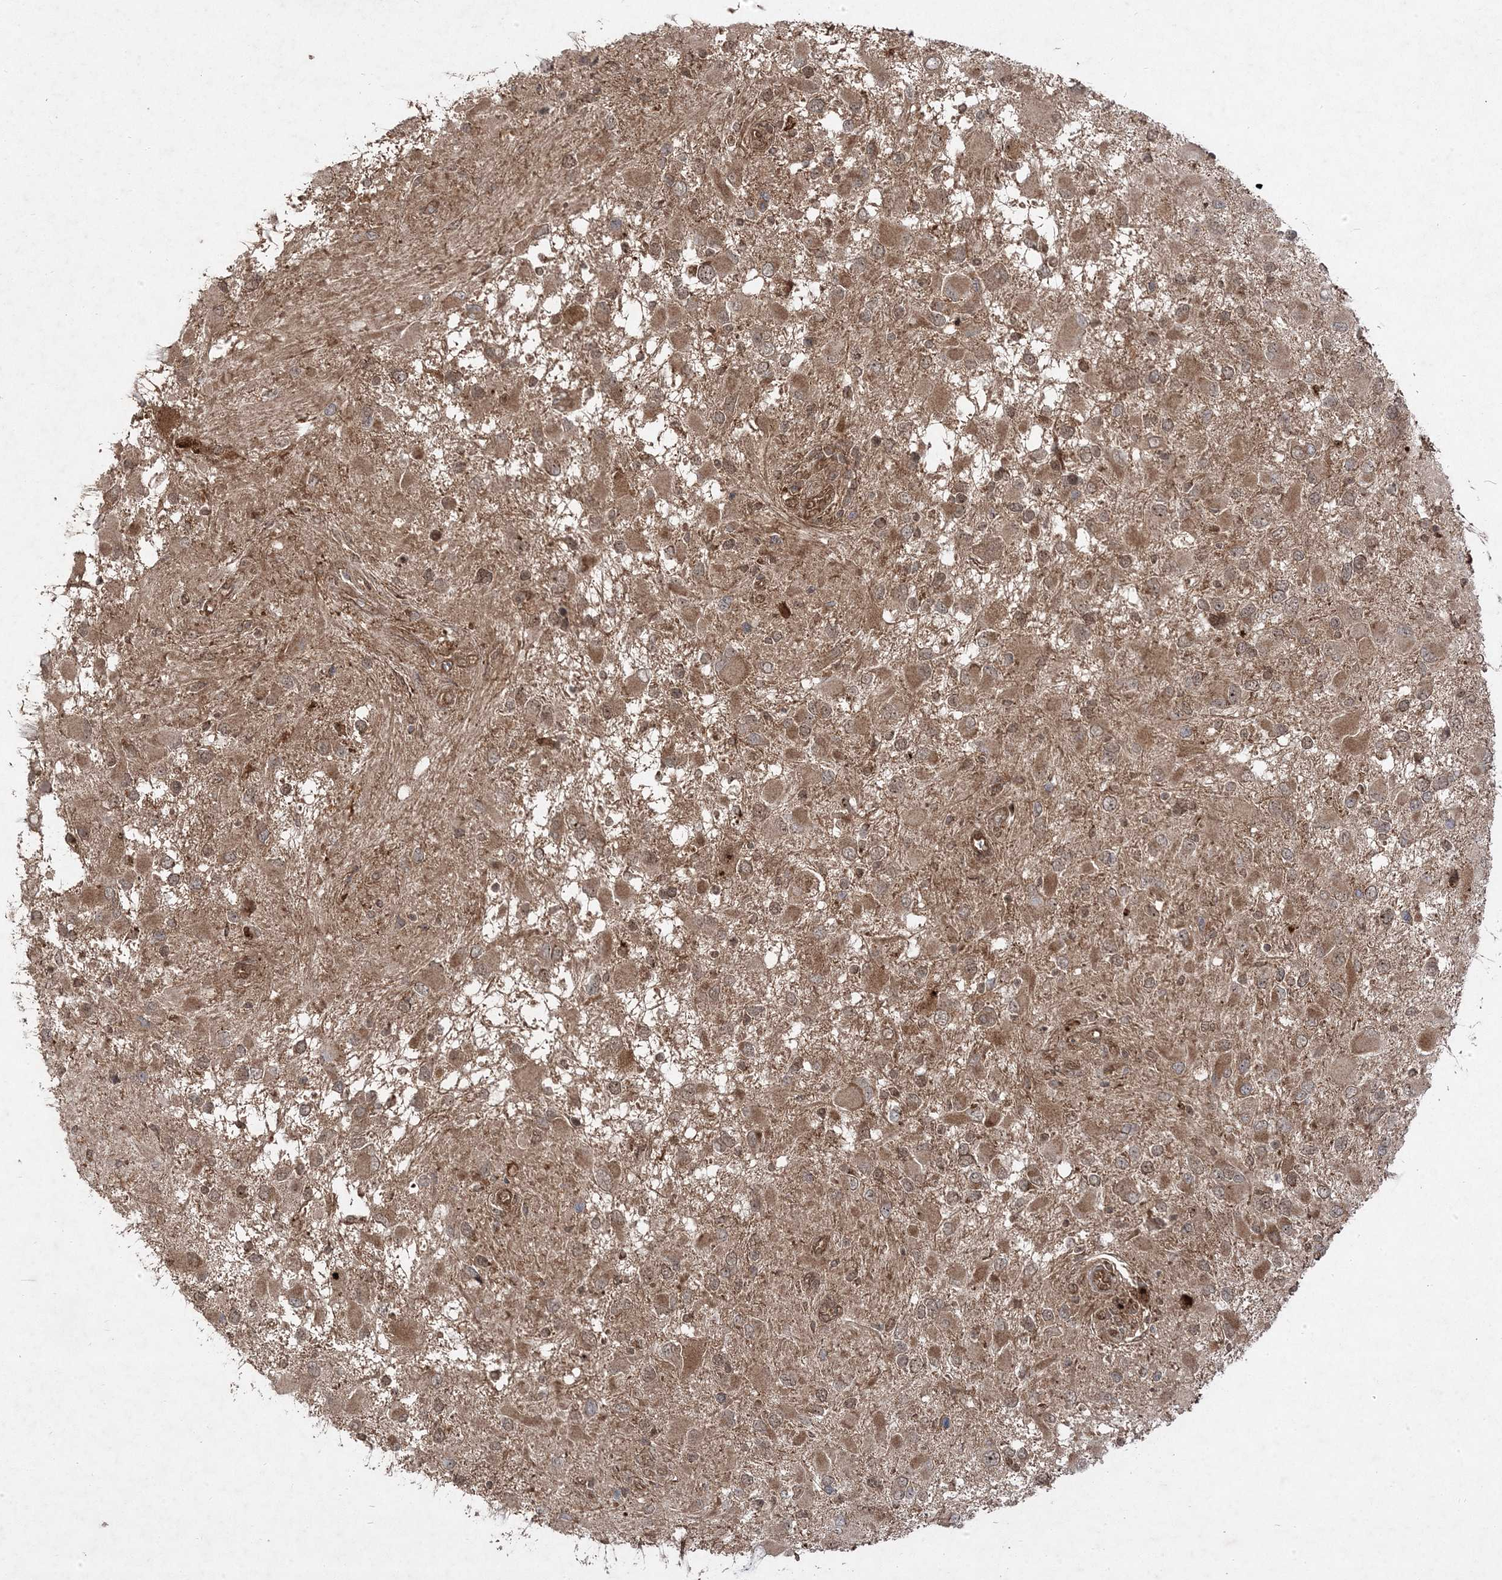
{"staining": {"intensity": "moderate", "quantity": ">75%", "location": "cytoplasmic/membranous,nuclear"}, "tissue": "glioma", "cell_type": "Tumor cells", "image_type": "cancer", "snomed": [{"axis": "morphology", "description": "Glioma, malignant, High grade"}, {"axis": "topography", "description": "Brain"}], "caption": "Glioma tissue shows moderate cytoplasmic/membranous and nuclear positivity in about >75% of tumor cells", "gene": "PLEKHM2", "patient": {"sex": "male", "age": 53}}